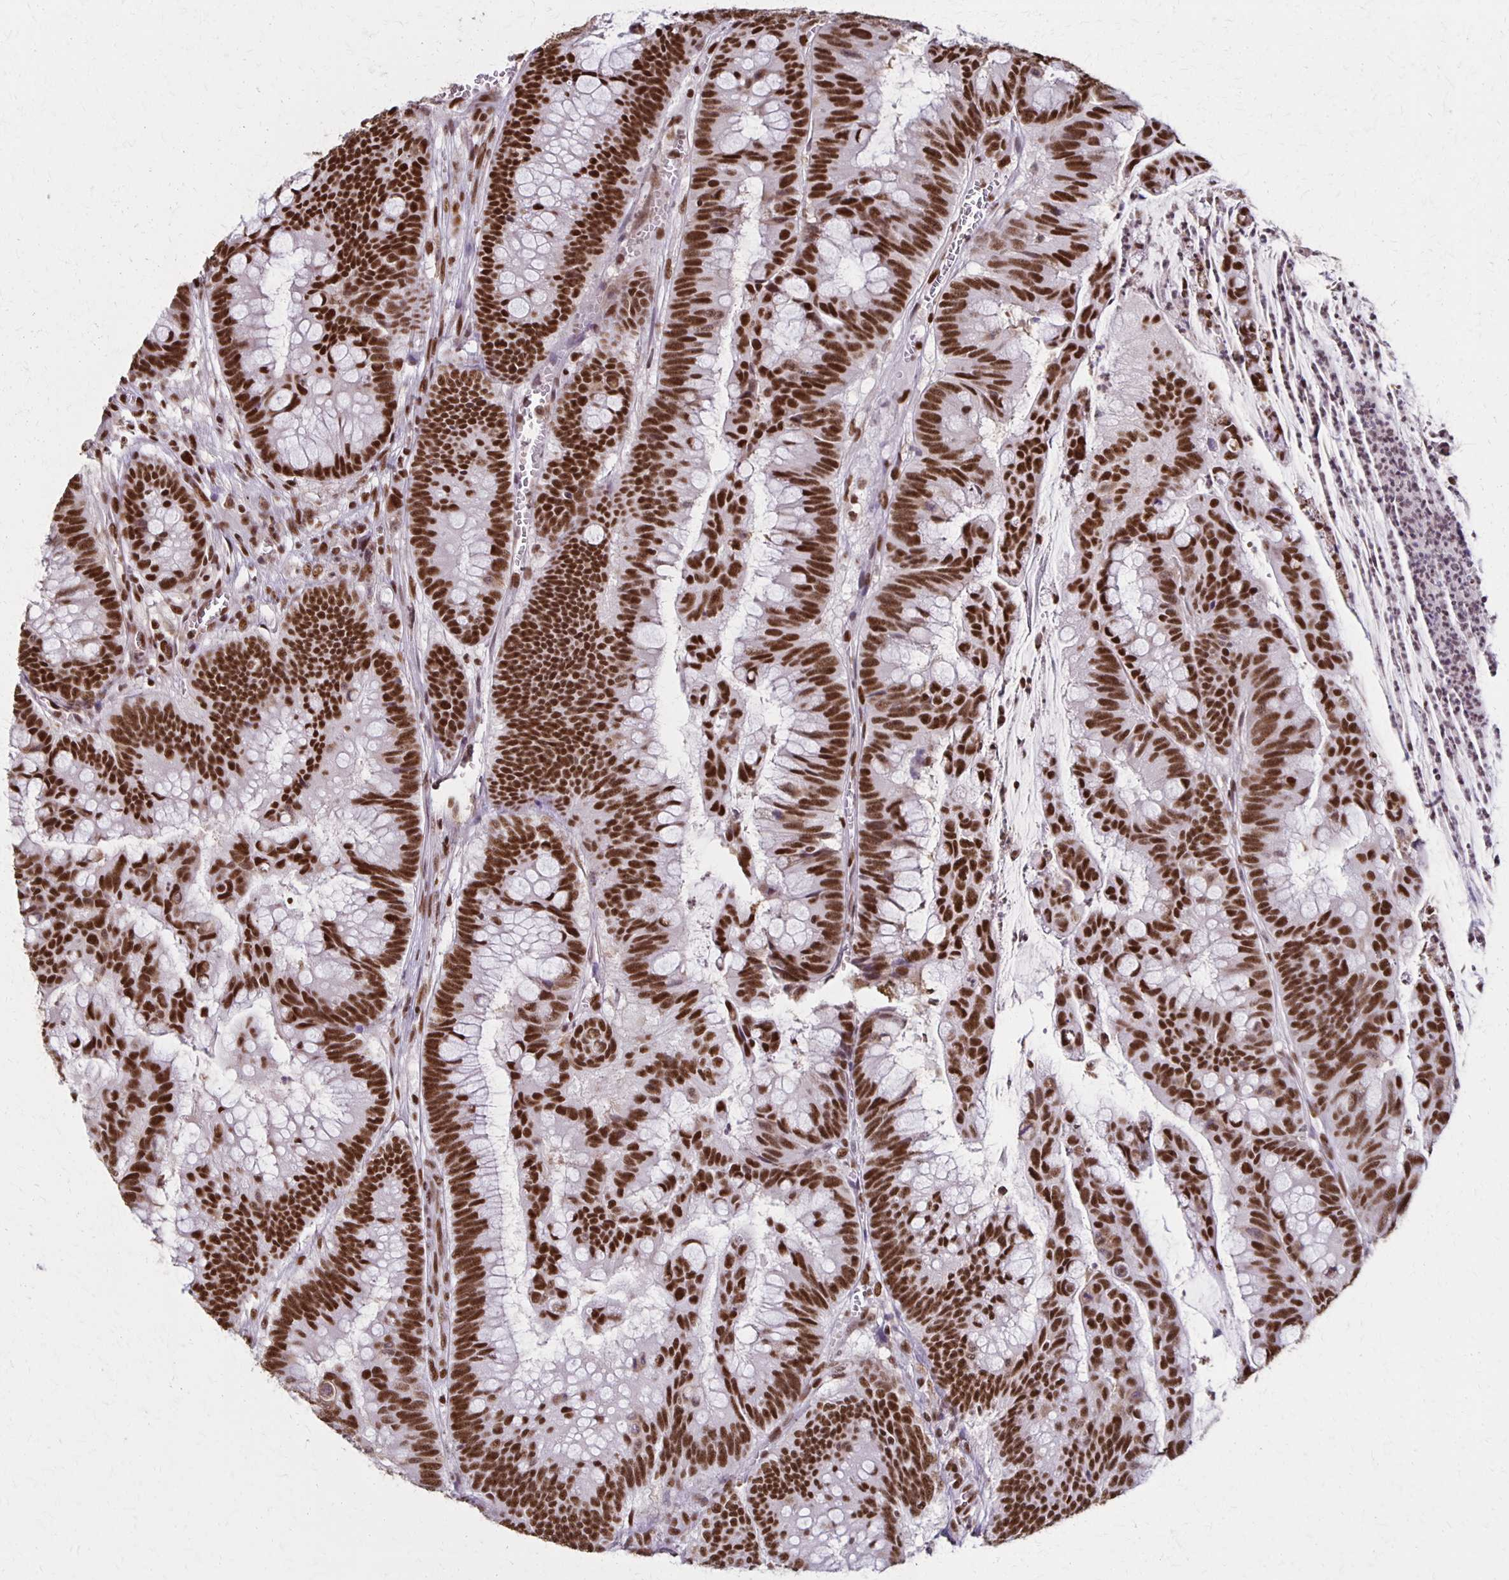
{"staining": {"intensity": "strong", "quantity": ">75%", "location": "nuclear"}, "tissue": "colorectal cancer", "cell_type": "Tumor cells", "image_type": "cancer", "snomed": [{"axis": "morphology", "description": "Adenocarcinoma, NOS"}, {"axis": "topography", "description": "Colon"}], "caption": "IHC photomicrograph of neoplastic tissue: colorectal cancer (adenocarcinoma) stained using IHC exhibits high levels of strong protein expression localized specifically in the nuclear of tumor cells, appearing as a nuclear brown color.", "gene": "XRCC6", "patient": {"sex": "male", "age": 62}}